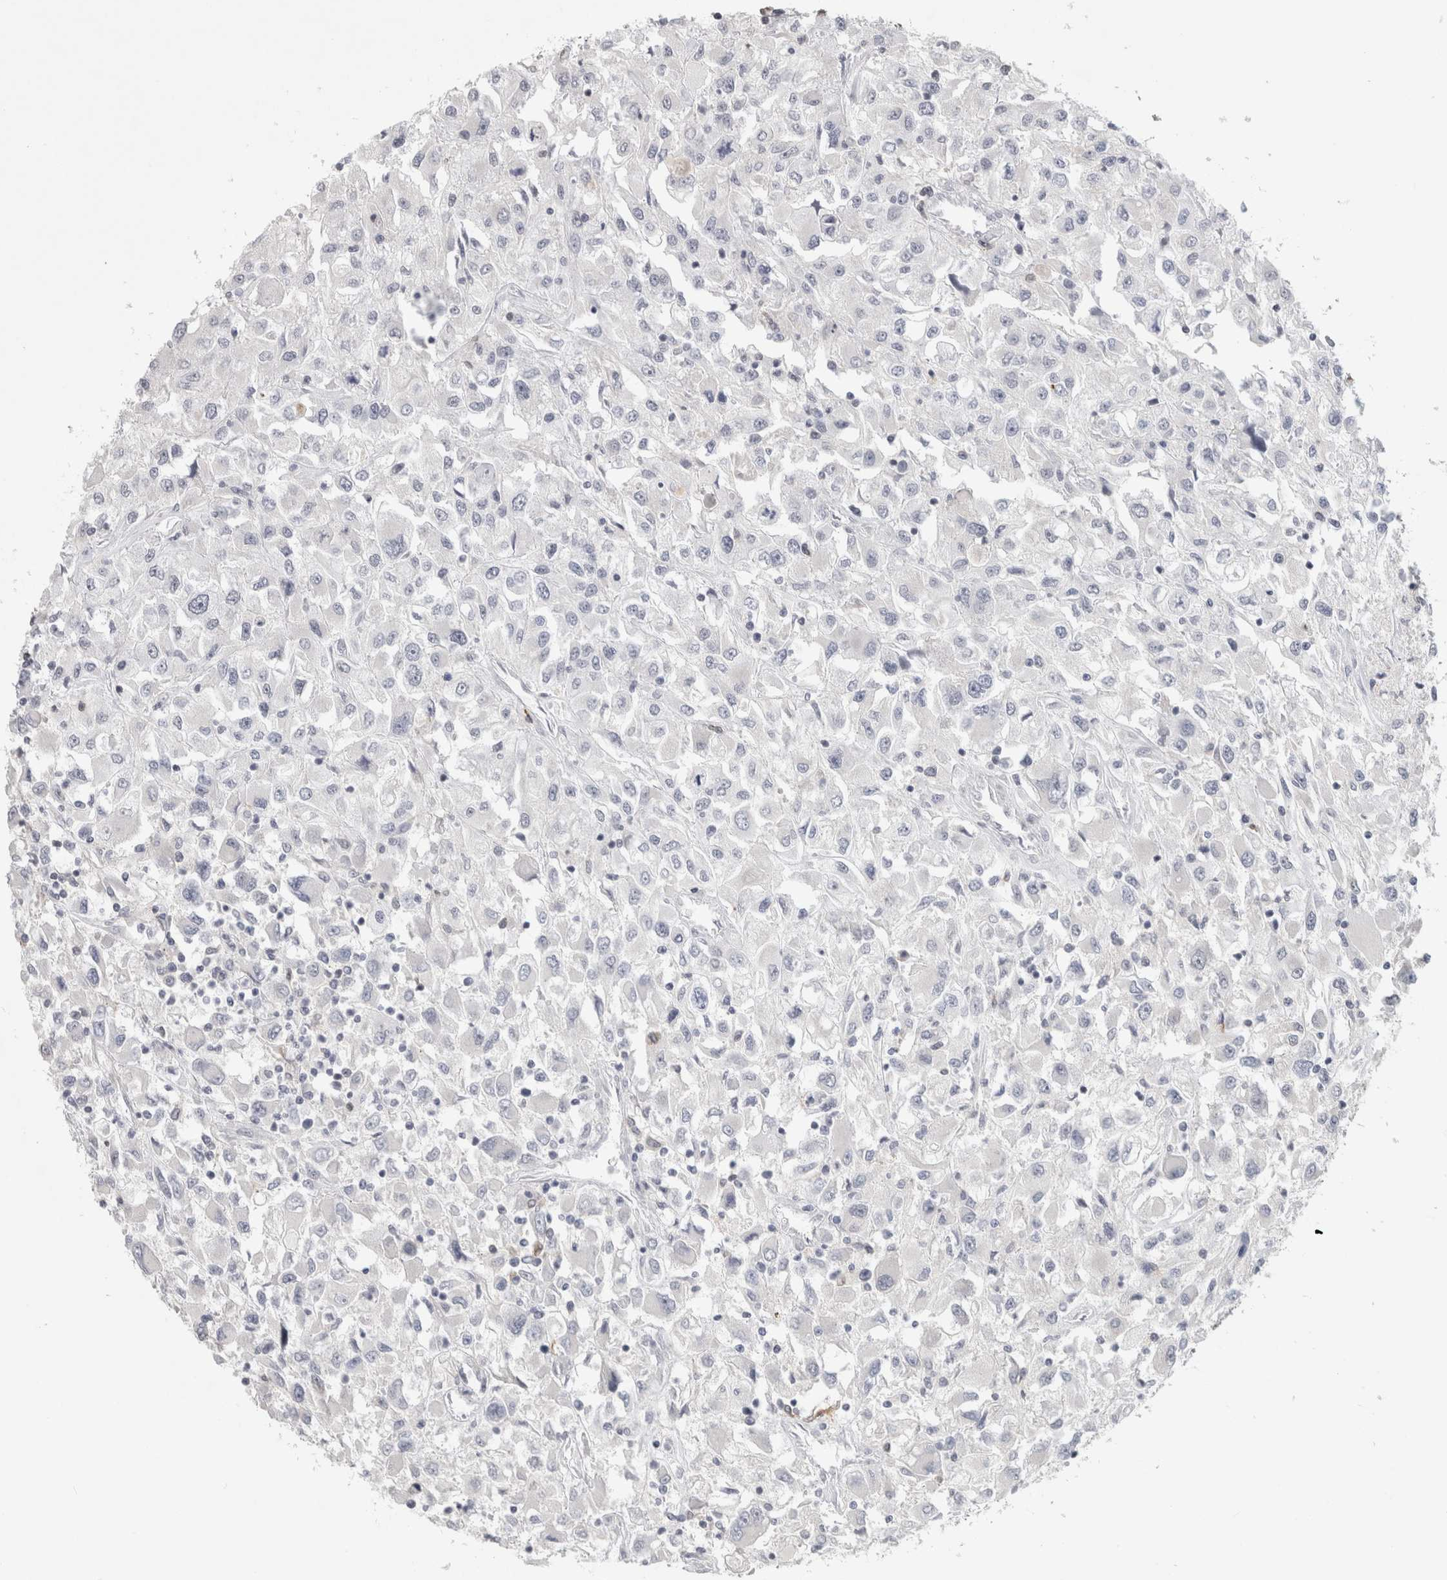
{"staining": {"intensity": "negative", "quantity": "none", "location": "none"}, "tissue": "renal cancer", "cell_type": "Tumor cells", "image_type": "cancer", "snomed": [{"axis": "morphology", "description": "Adenocarcinoma, NOS"}, {"axis": "topography", "description": "Kidney"}], "caption": "Image shows no protein positivity in tumor cells of renal cancer tissue.", "gene": "SRARP", "patient": {"sex": "female", "age": 52}}